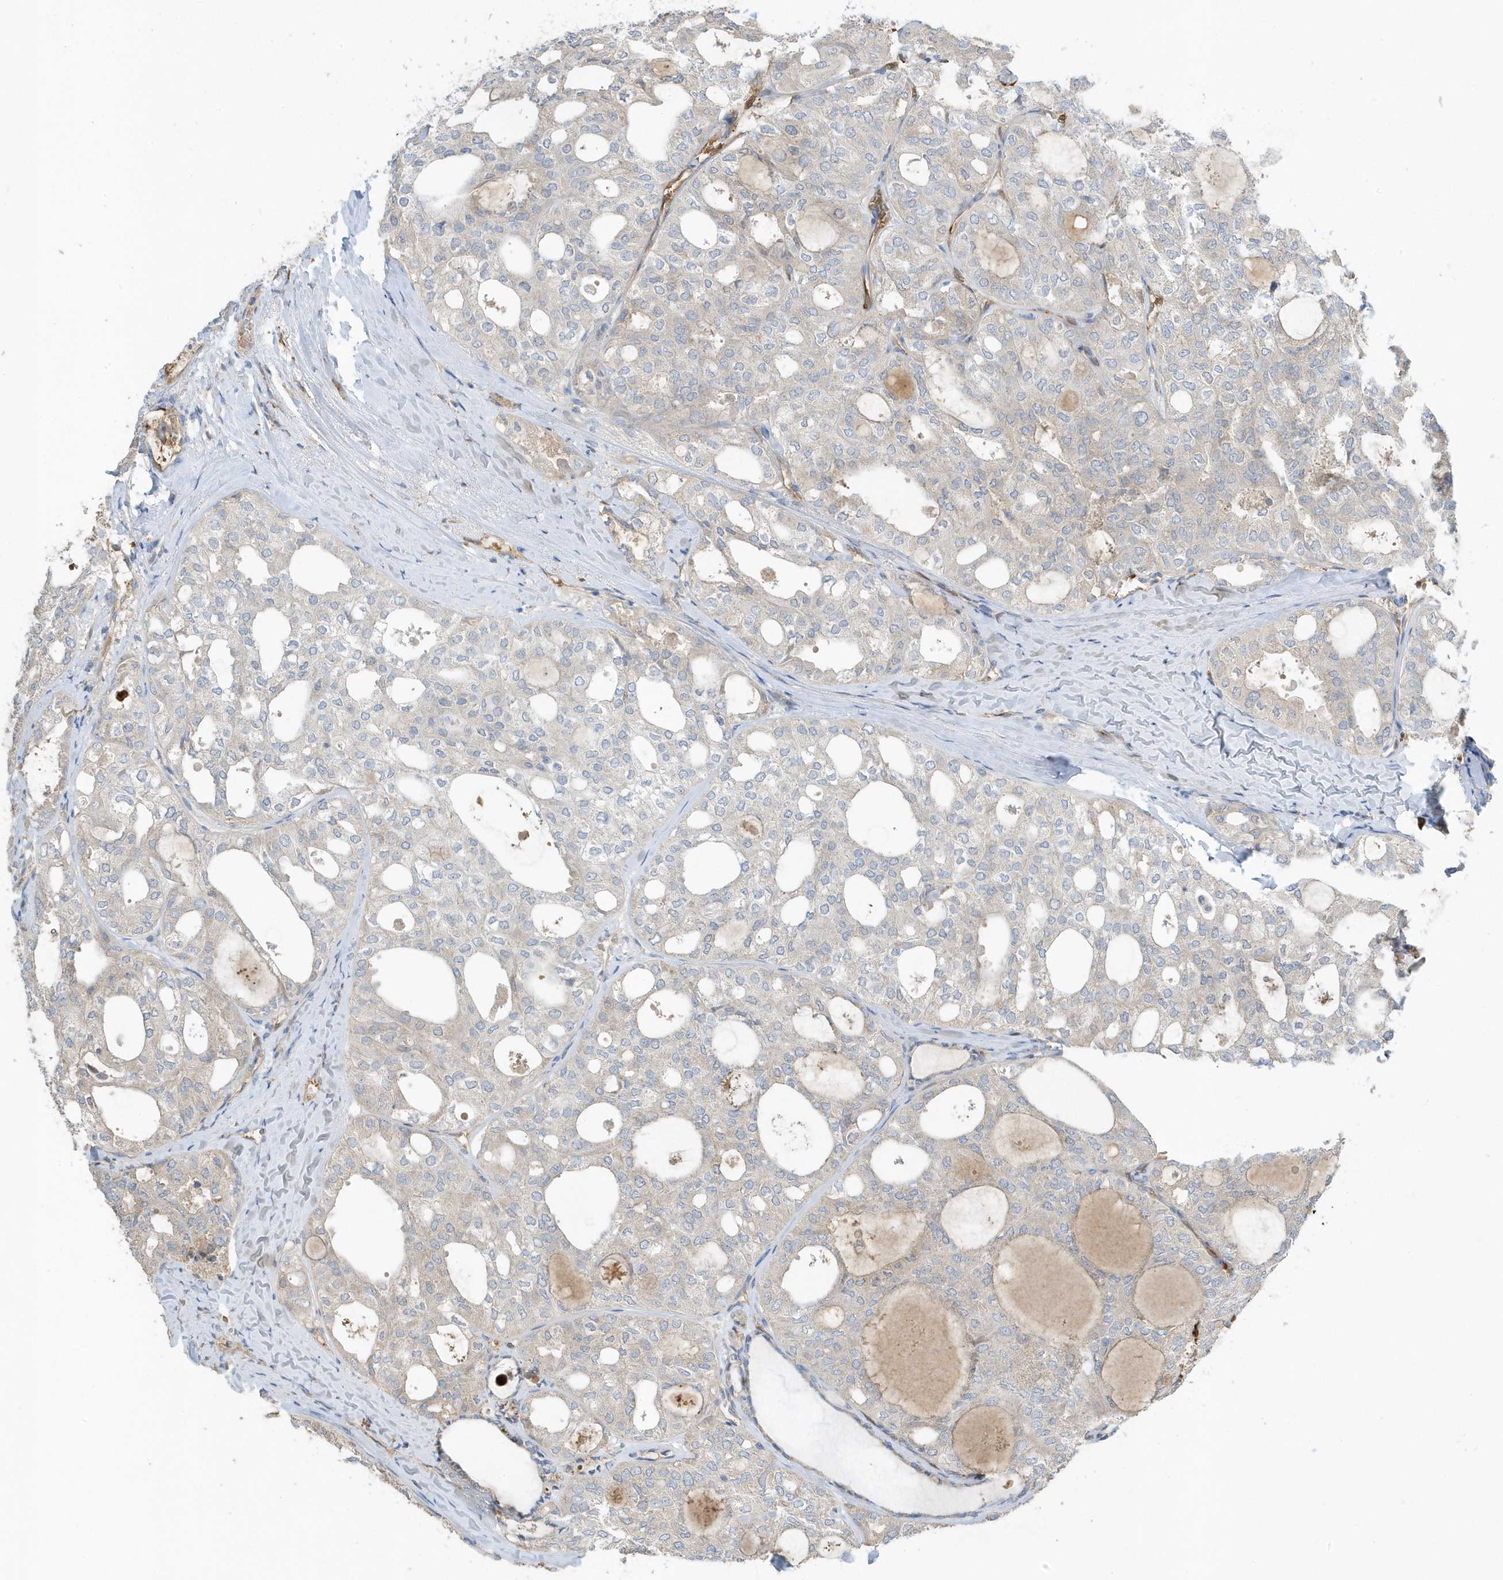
{"staining": {"intensity": "negative", "quantity": "none", "location": "none"}, "tissue": "thyroid cancer", "cell_type": "Tumor cells", "image_type": "cancer", "snomed": [{"axis": "morphology", "description": "Follicular adenoma carcinoma, NOS"}, {"axis": "topography", "description": "Thyroid gland"}], "caption": "DAB immunohistochemical staining of thyroid cancer reveals no significant staining in tumor cells. (DAB IHC with hematoxylin counter stain).", "gene": "USP53", "patient": {"sex": "male", "age": 75}}